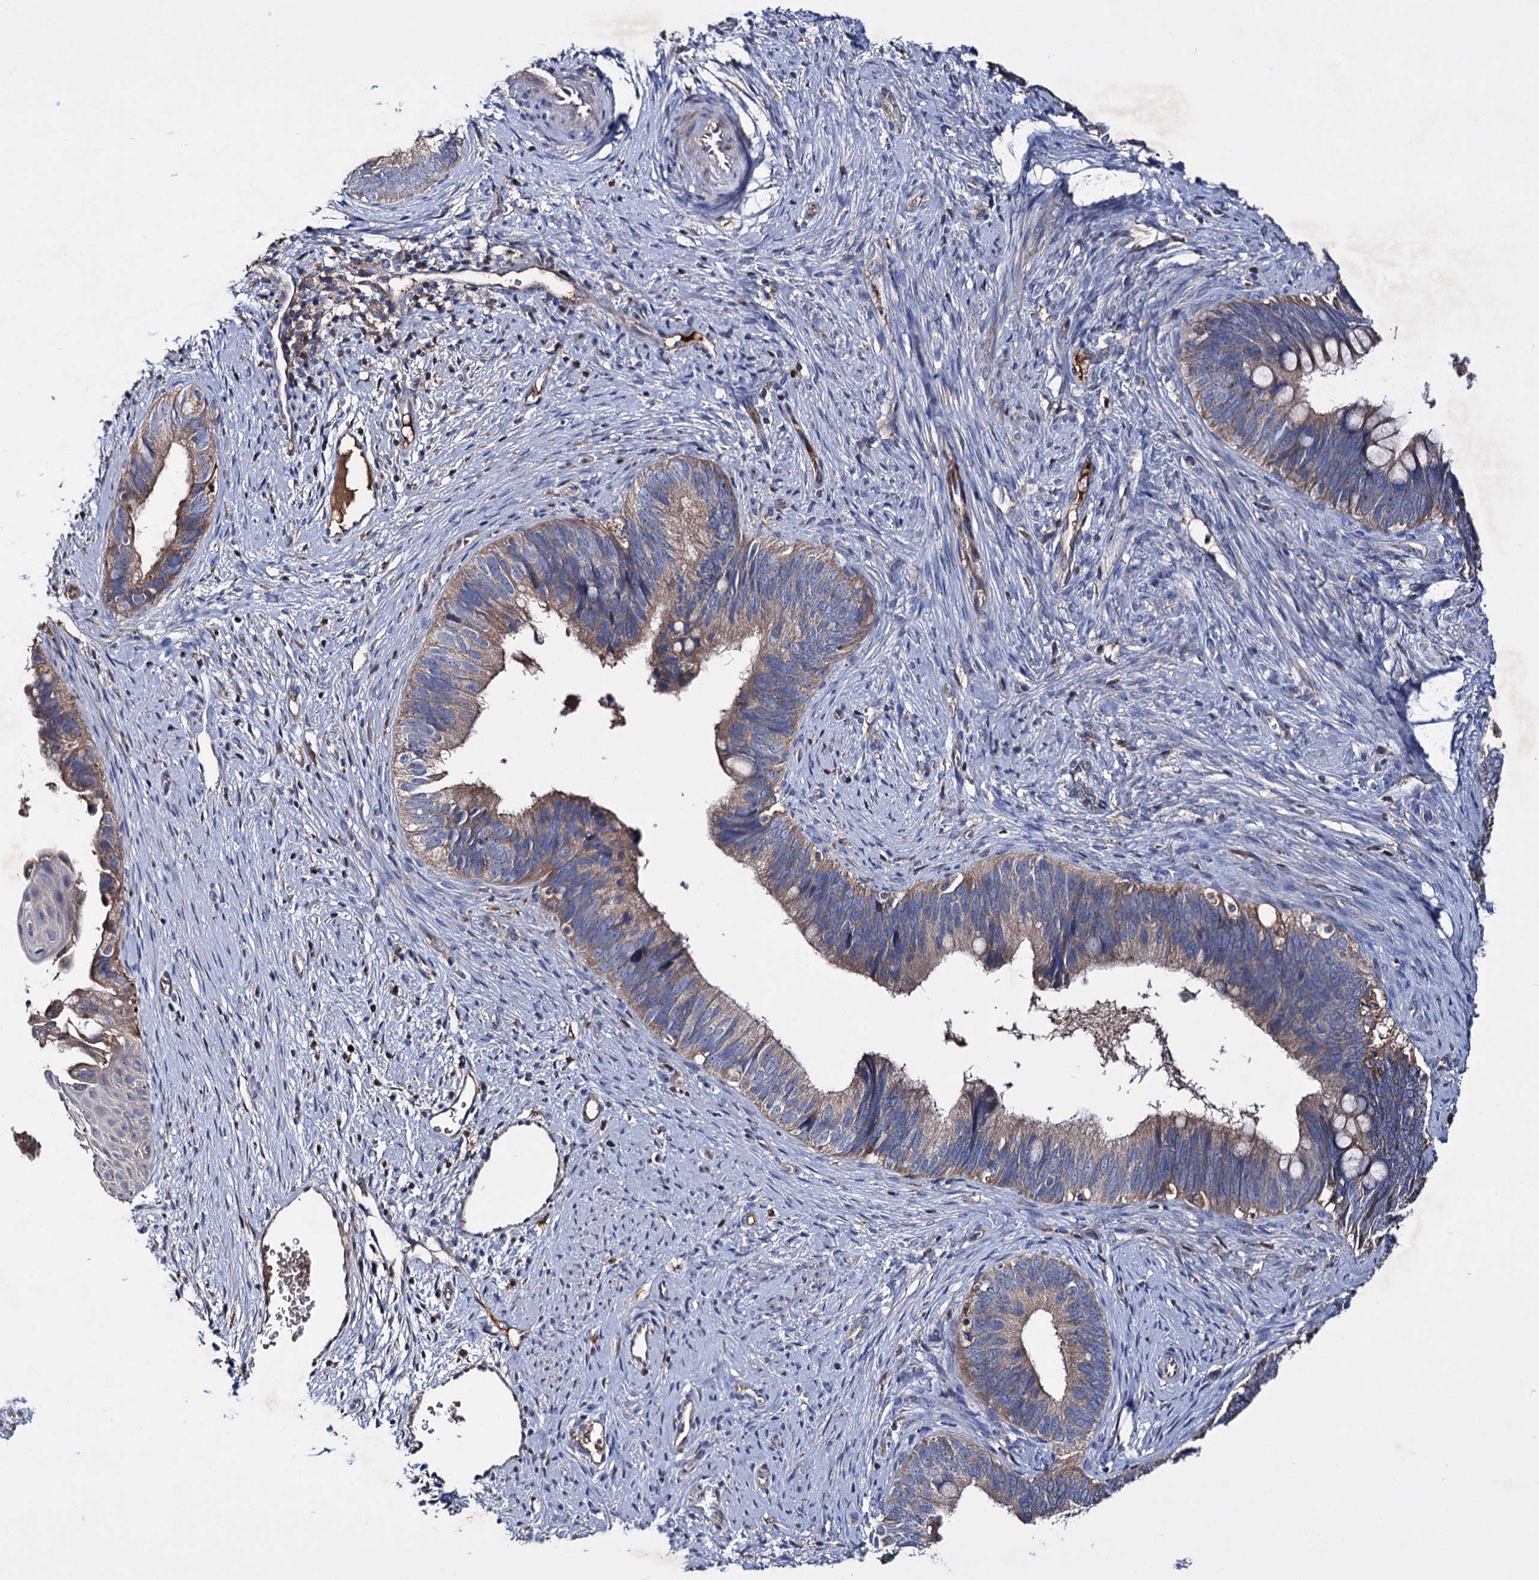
{"staining": {"intensity": "weak", "quantity": ">75%", "location": "cytoplasmic/membranous"}, "tissue": "cervical cancer", "cell_type": "Tumor cells", "image_type": "cancer", "snomed": [{"axis": "morphology", "description": "Adenocarcinoma, NOS"}, {"axis": "topography", "description": "Cervix"}], "caption": "Adenocarcinoma (cervical) tissue demonstrates weak cytoplasmic/membranous staining in approximately >75% of tumor cells, visualized by immunohistochemistry.", "gene": "CLPB", "patient": {"sex": "female", "age": 42}}